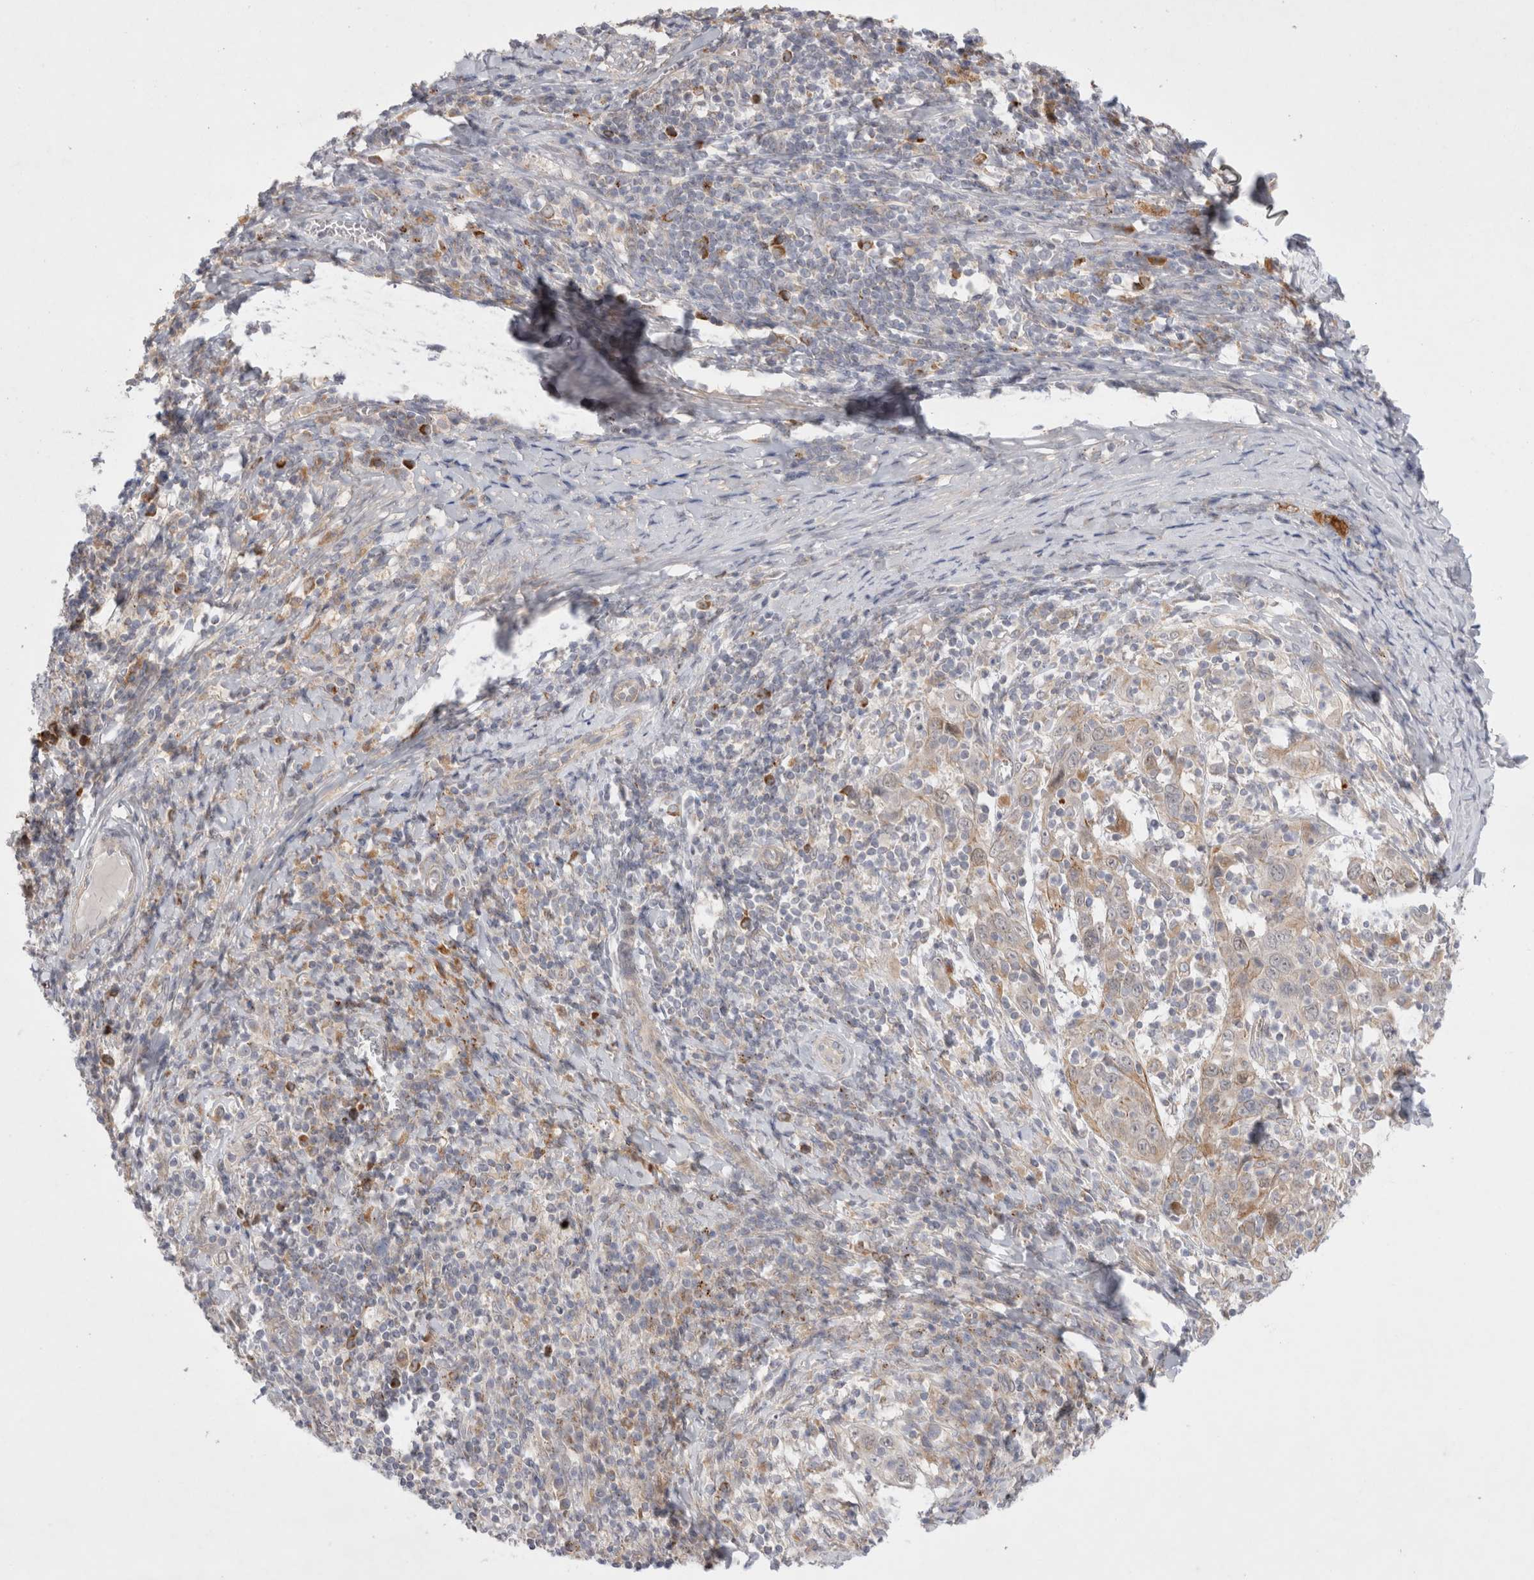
{"staining": {"intensity": "weak", "quantity": "<25%", "location": "cytoplasmic/membranous"}, "tissue": "cervical cancer", "cell_type": "Tumor cells", "image_type": "cancer", "snomed": [{"axis": "morphology", "description": "Squamous cell carcinoma, NOS"}, {"axis": "topography", "description": "Cervix"}], "caption": "A micrograph of human squamous cell carcinoma (cervical) is negative for staining in tumor cells.", "gene": "NPC1", "patient": {"sex": "female", "age": 46}}